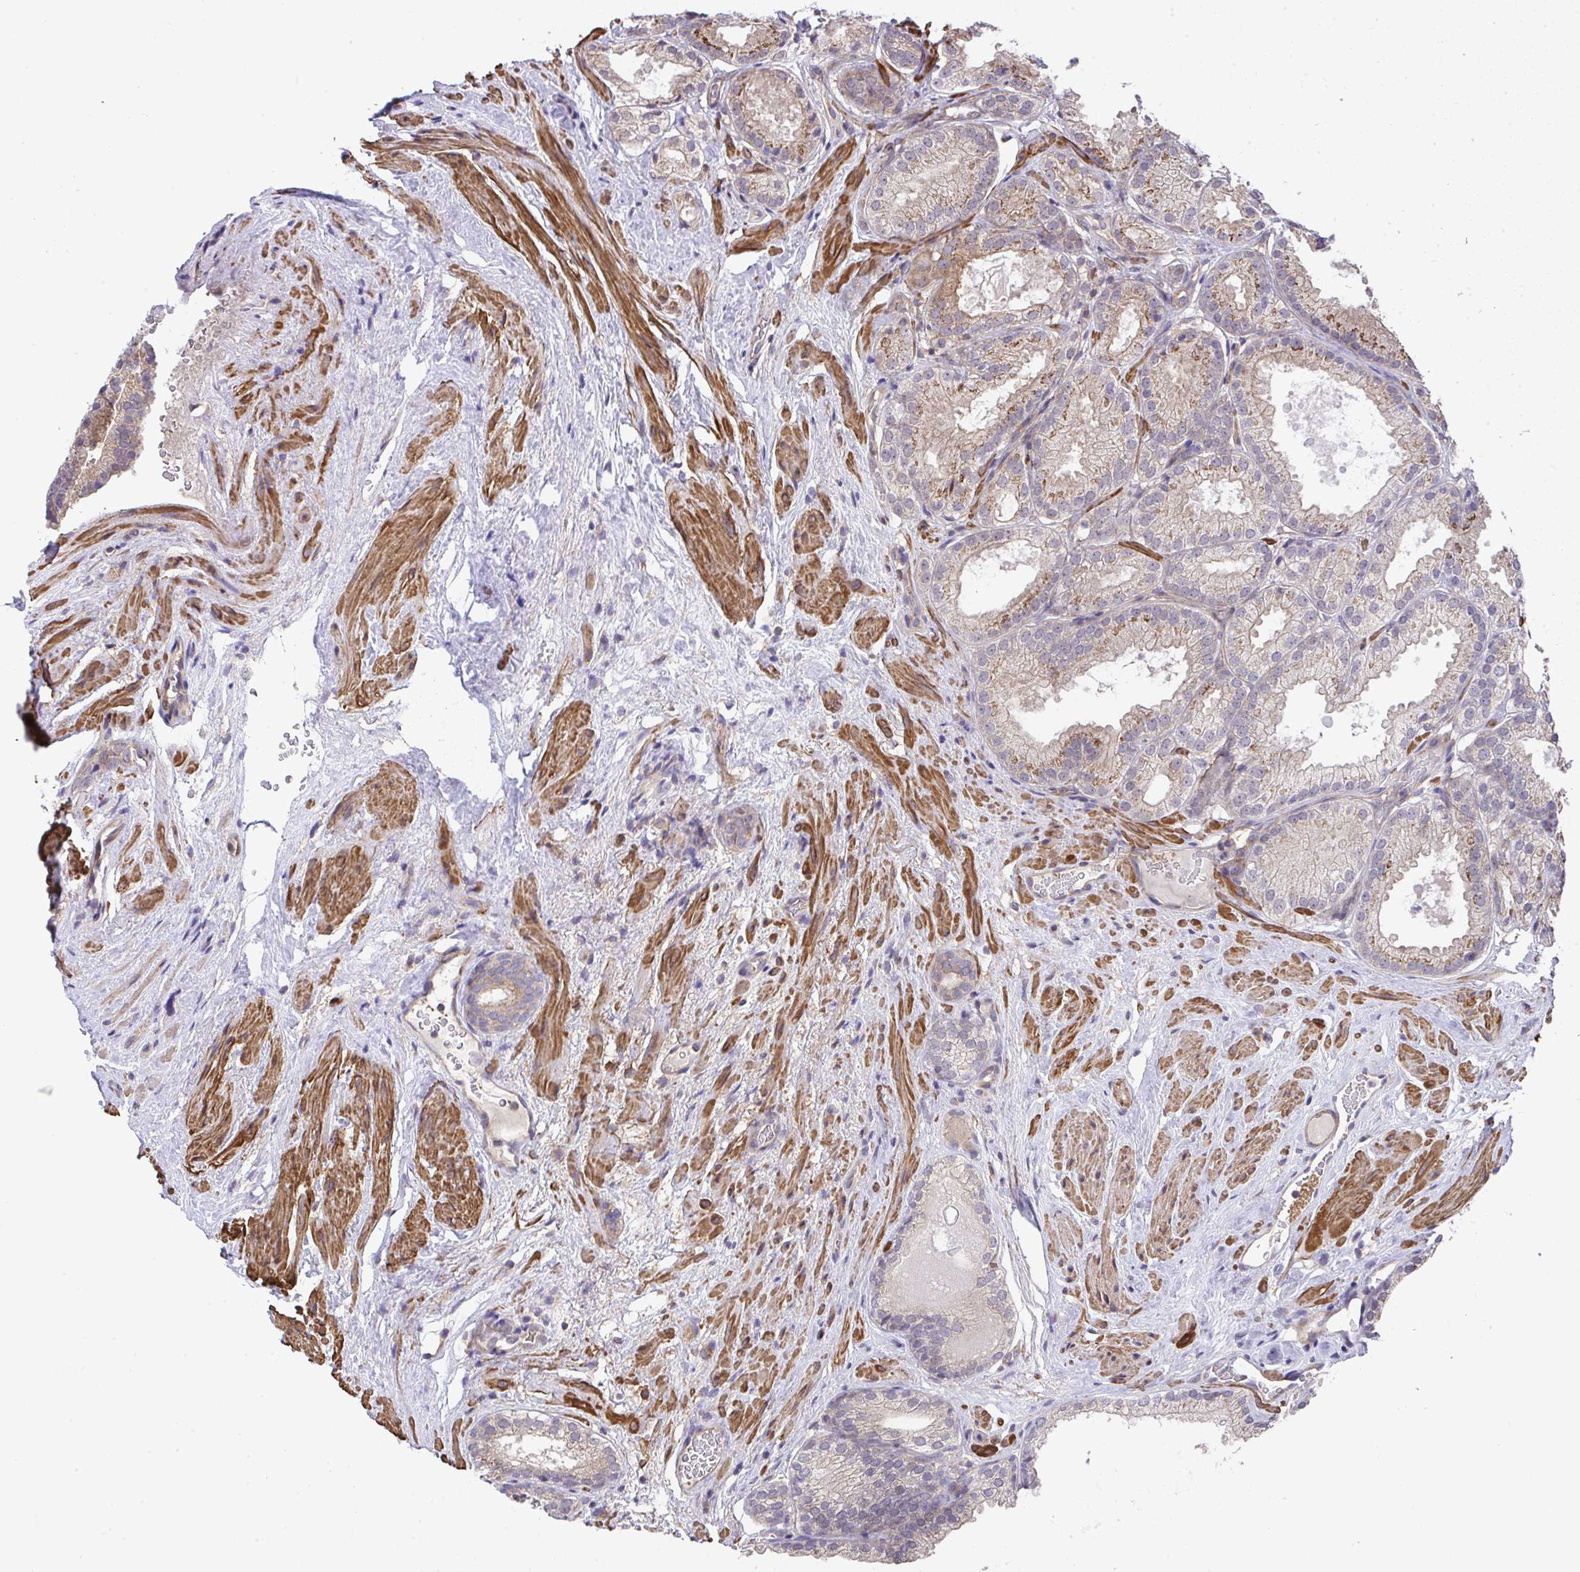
{"staining": {"intensity": "weak", "quantity": "<25%", "location": "cytoplasmic/membranous"}, "tissue": "prostate cancer", "cell_type": "Tumor cells", "image_type": "cancer", "snomed": [{"axis": "morphology", "description": "Adenocarcinoma, High grade"}, {"axis": "topography", "description": "Prostate"}], "caption": "Adenocarcinoma (high-grade) (prostate) was stained to show a protein in brown. There is no significant staining in tumor cells. (DAB (3,3'-diaminobenzidine) IHC, high magnification).", "gene": "ZNF696", "patient": {"sex": "male", "age": 68}}